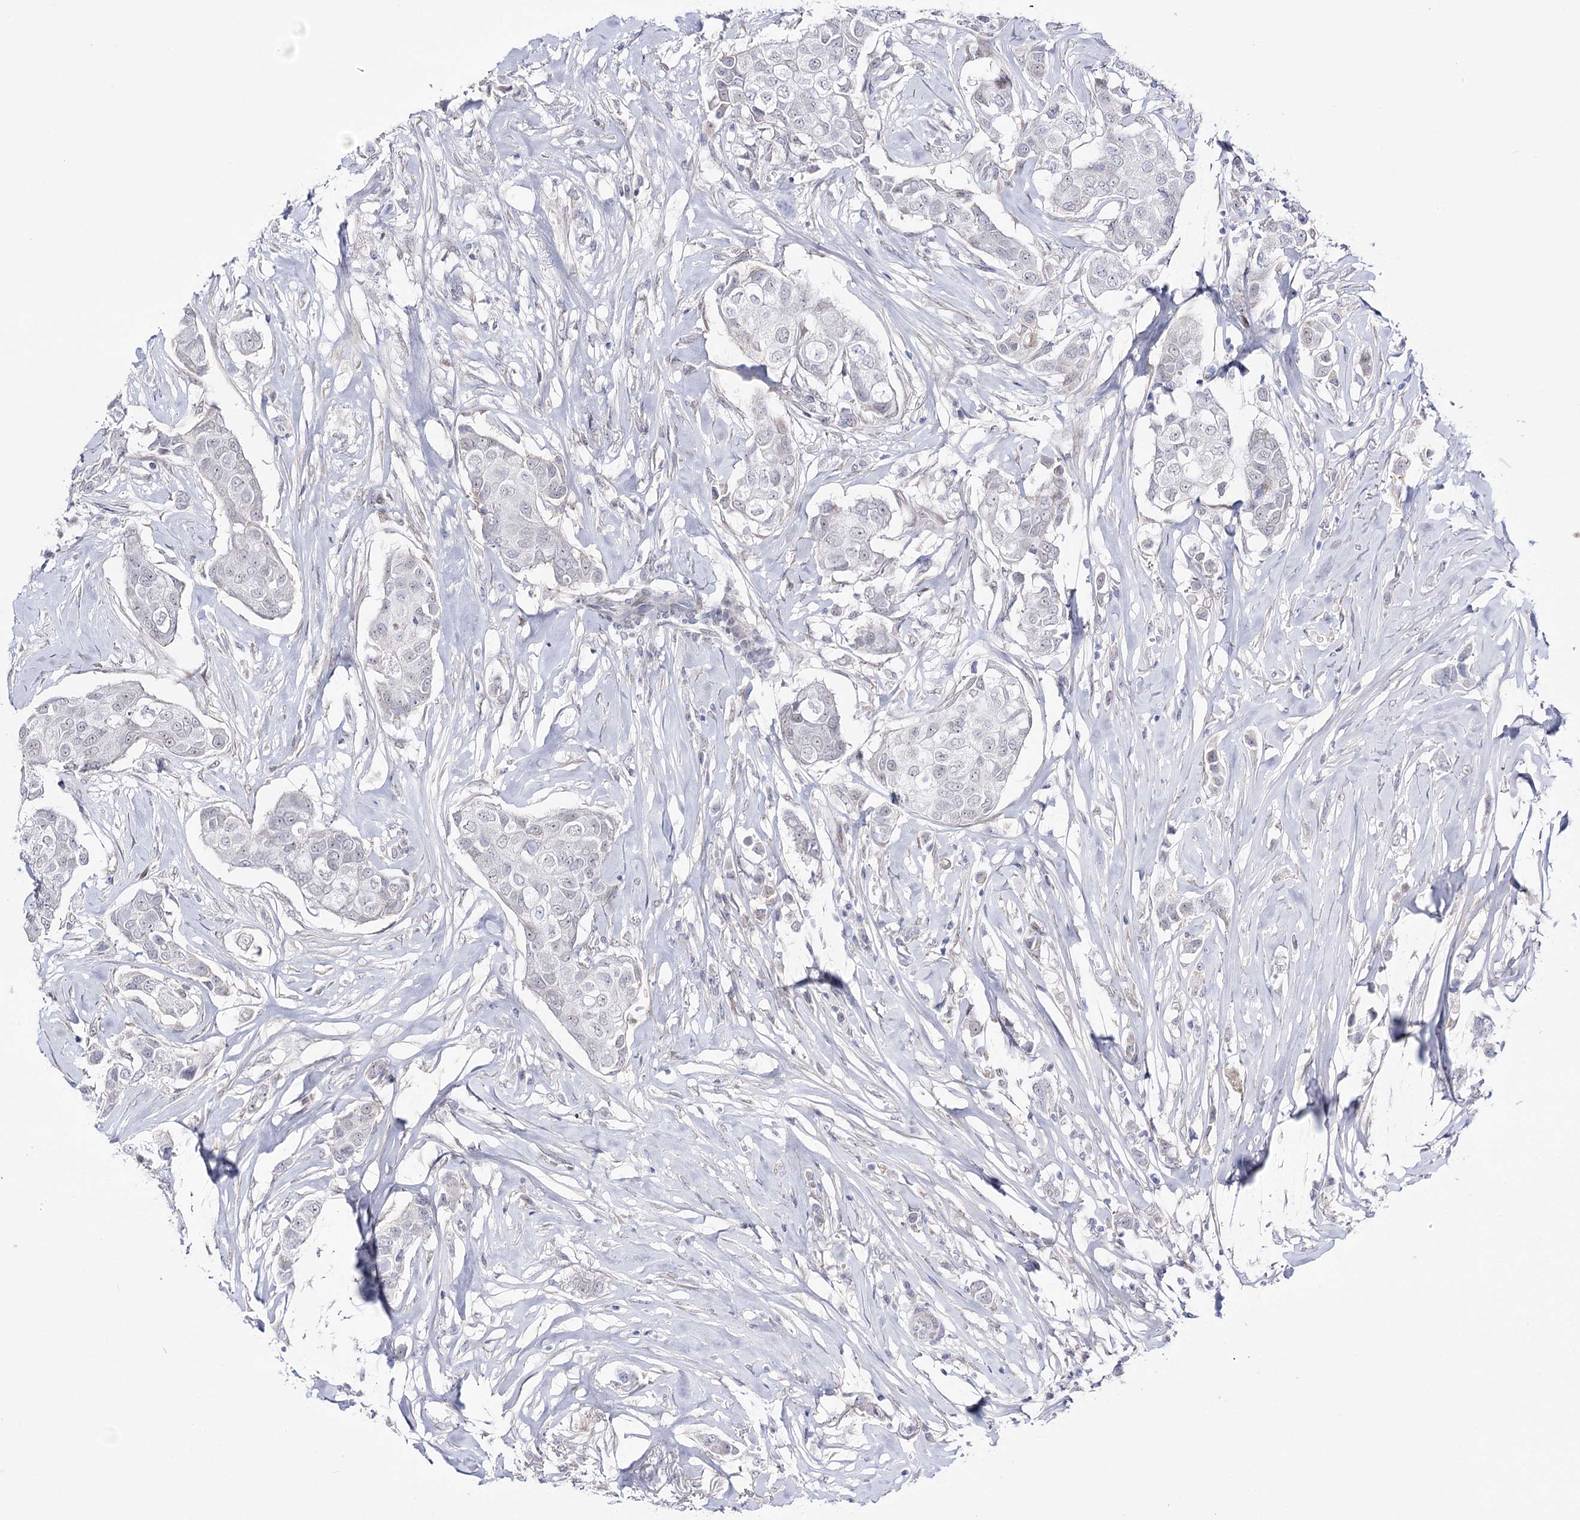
{"staining": {"intensity": "negative", "quantity": "none", "location": "none"}, "tissue": "breast cancer", "cell_type": "Tumor cells", "image_type": "cancer", "snomed": [{"axis": "morphology", "description": "Duct carcinoma"}, {"axis": "topography", "description": "Breast"}], "caption": "Immunohistochemistry histopathology image of intraductal carcinoma (breast) stained for a protein (brown), which exhibits no staining in tumor cells.", "gene": "RBM15B", "patient": {"sex": "female", "age": 80}}